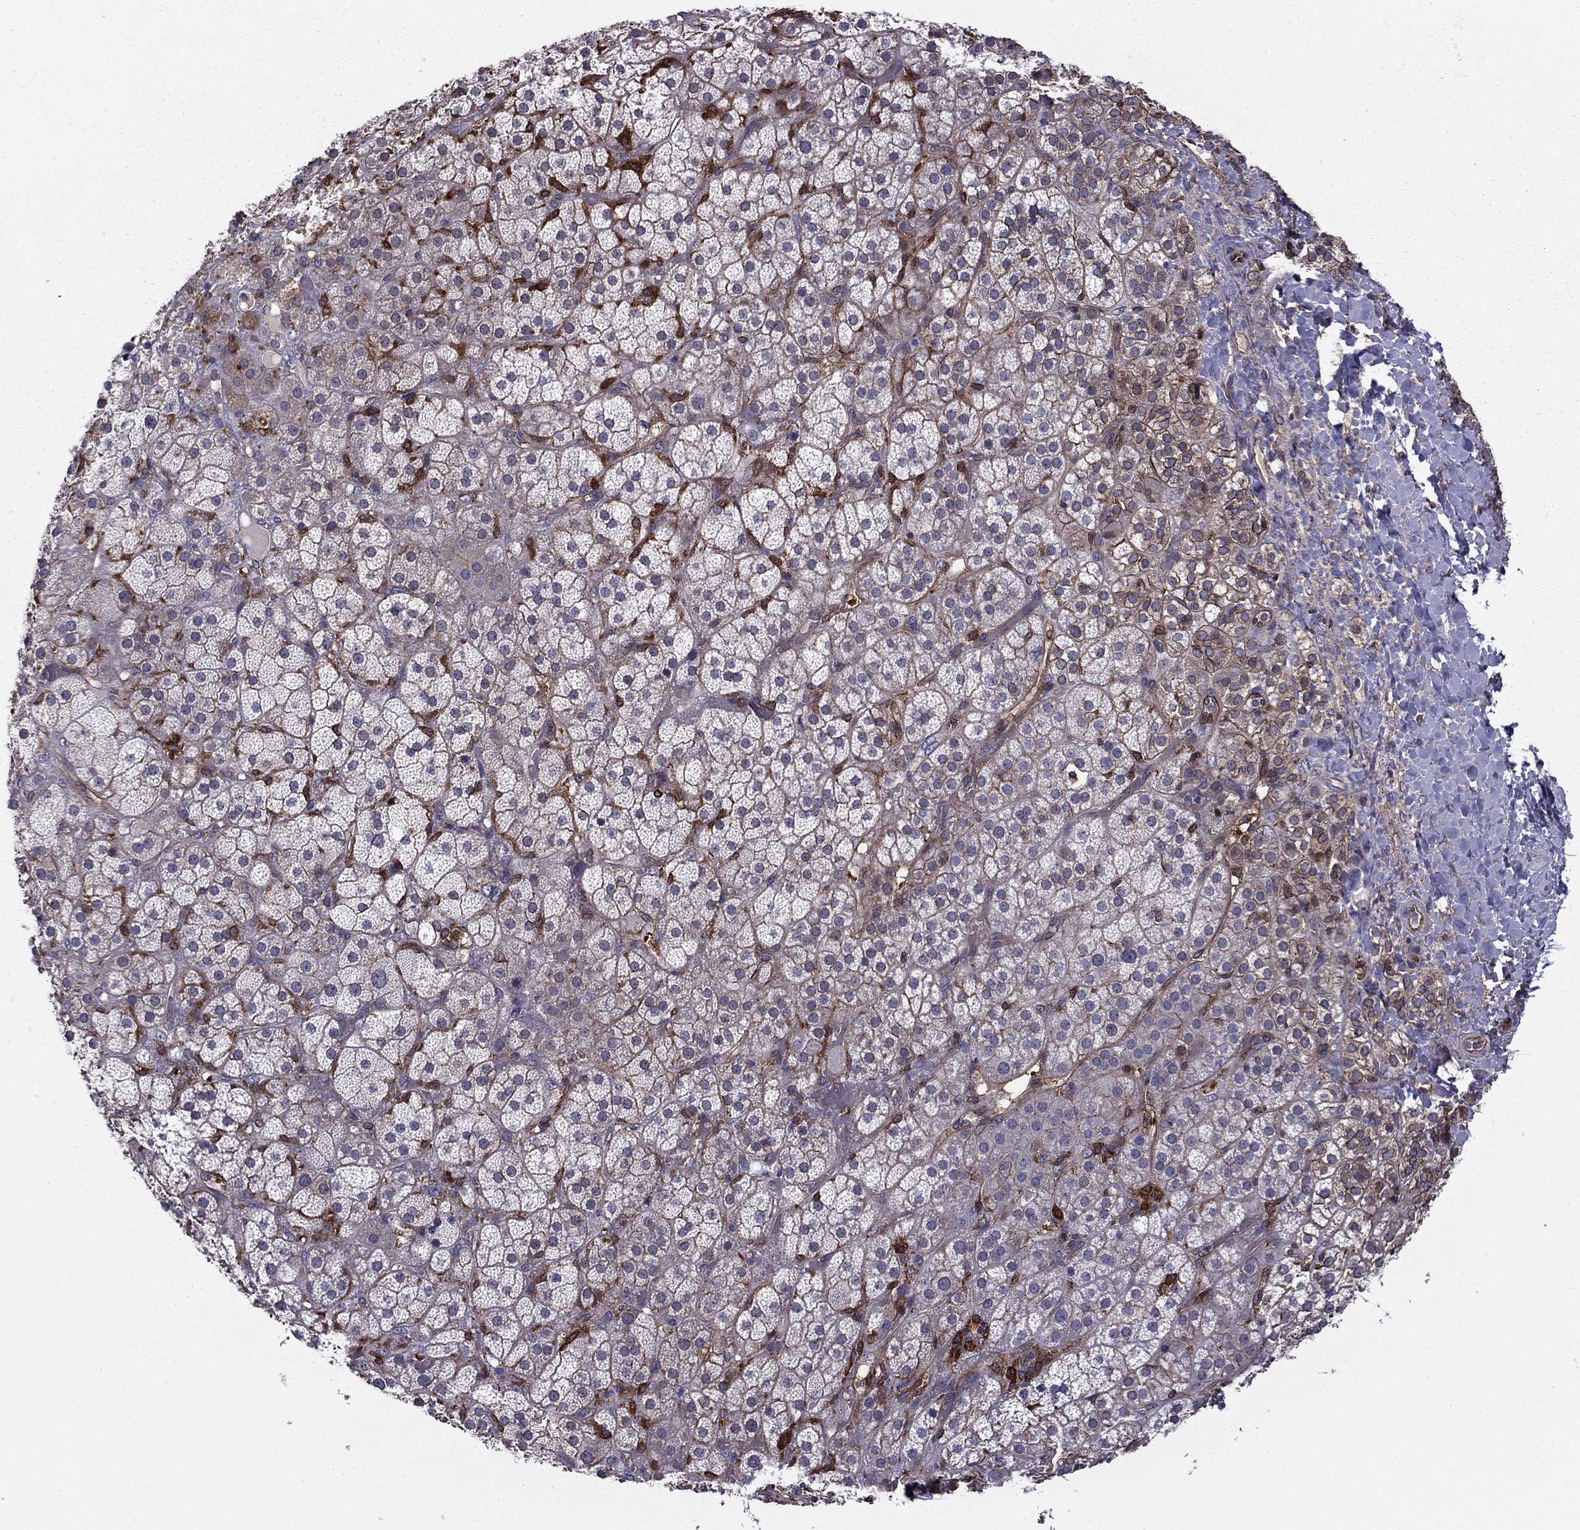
{"staining": {"intensity": "strong", "quantity": "<25%", "location": "cytoplasmic/membranous"}, "tissue": "adrenal gland", "cell_type": "Glandular cells", "image_type": "normal", "snomed": [{"axis": "morphology", "description": "Normal tissue, NOS"}, {"axis": "topography", "description": "Adrenal gland"}], "caption": "DAB (3,3'-diaminobenzidine) immunohistochemical staining of normal human adrenal gland reveals strong cytoplasmic/membranous protein expression in about <25% of glandular cells.", "gene": "SHMT1", "patient": {"sex": "male", "age": 57}}